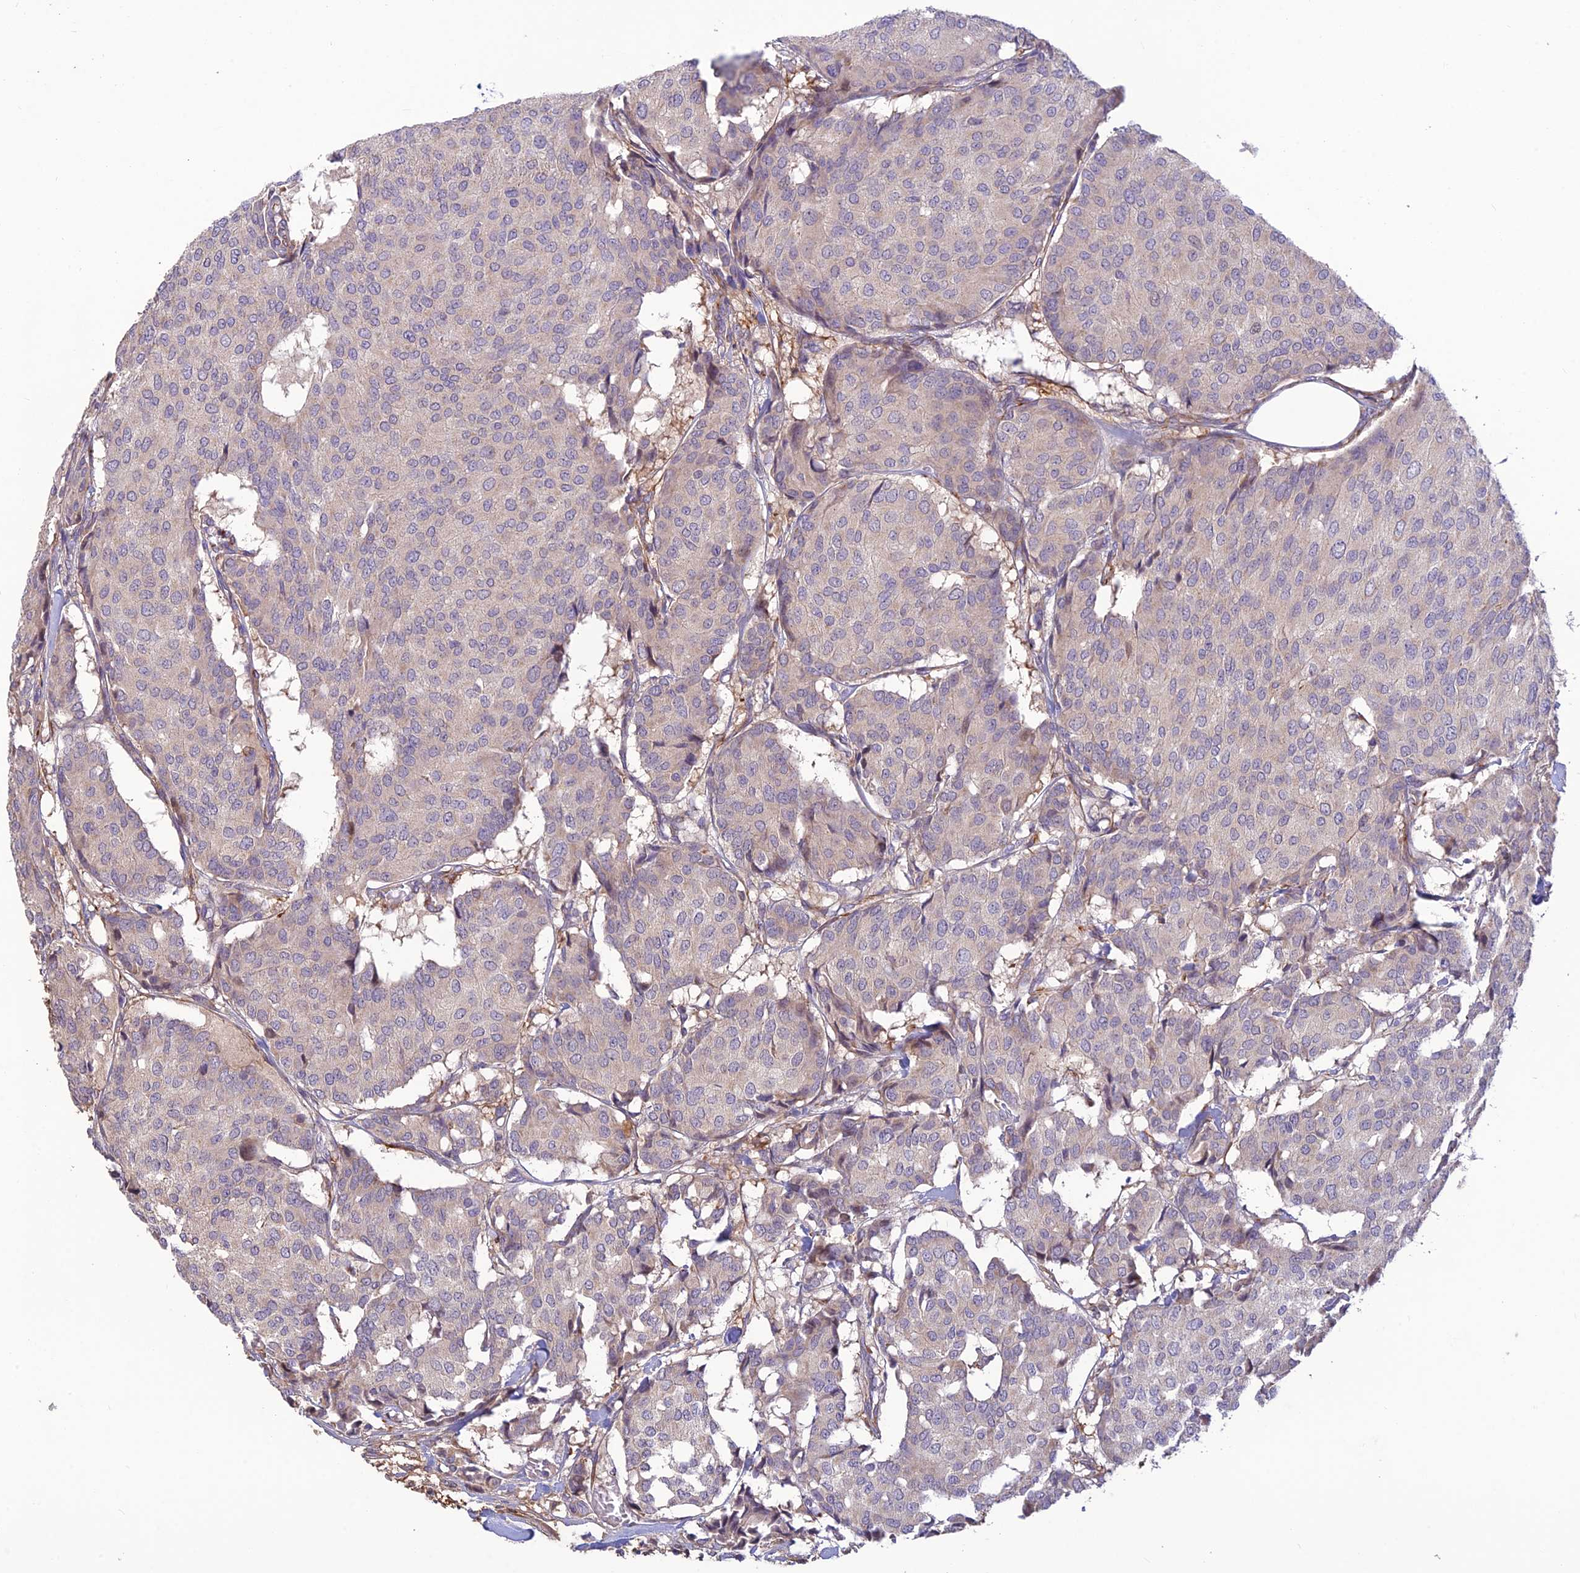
{"staining": {"intensity": "negative", "quantity": "none", "location": "none"}, "tissue": "breast cancer", "cell_type": "Tumor cells", "image_type": "cancer", "snomed": [{"axis": "morphology", "description": "Duct carcinoma"}, {"axis": "topography", "description": "Breast"}], "caption": "Breast cancer was stained to show a protein in brown. There is no significant positivity in tumor cells. The staining is performed using DAB (3,3'-diaminobenzidine) brown chromogen with nuclei counter-stained in using hematoxylin.", "gene": "ST8SIA5", "patient": {"sex": "female", "age": 75}}